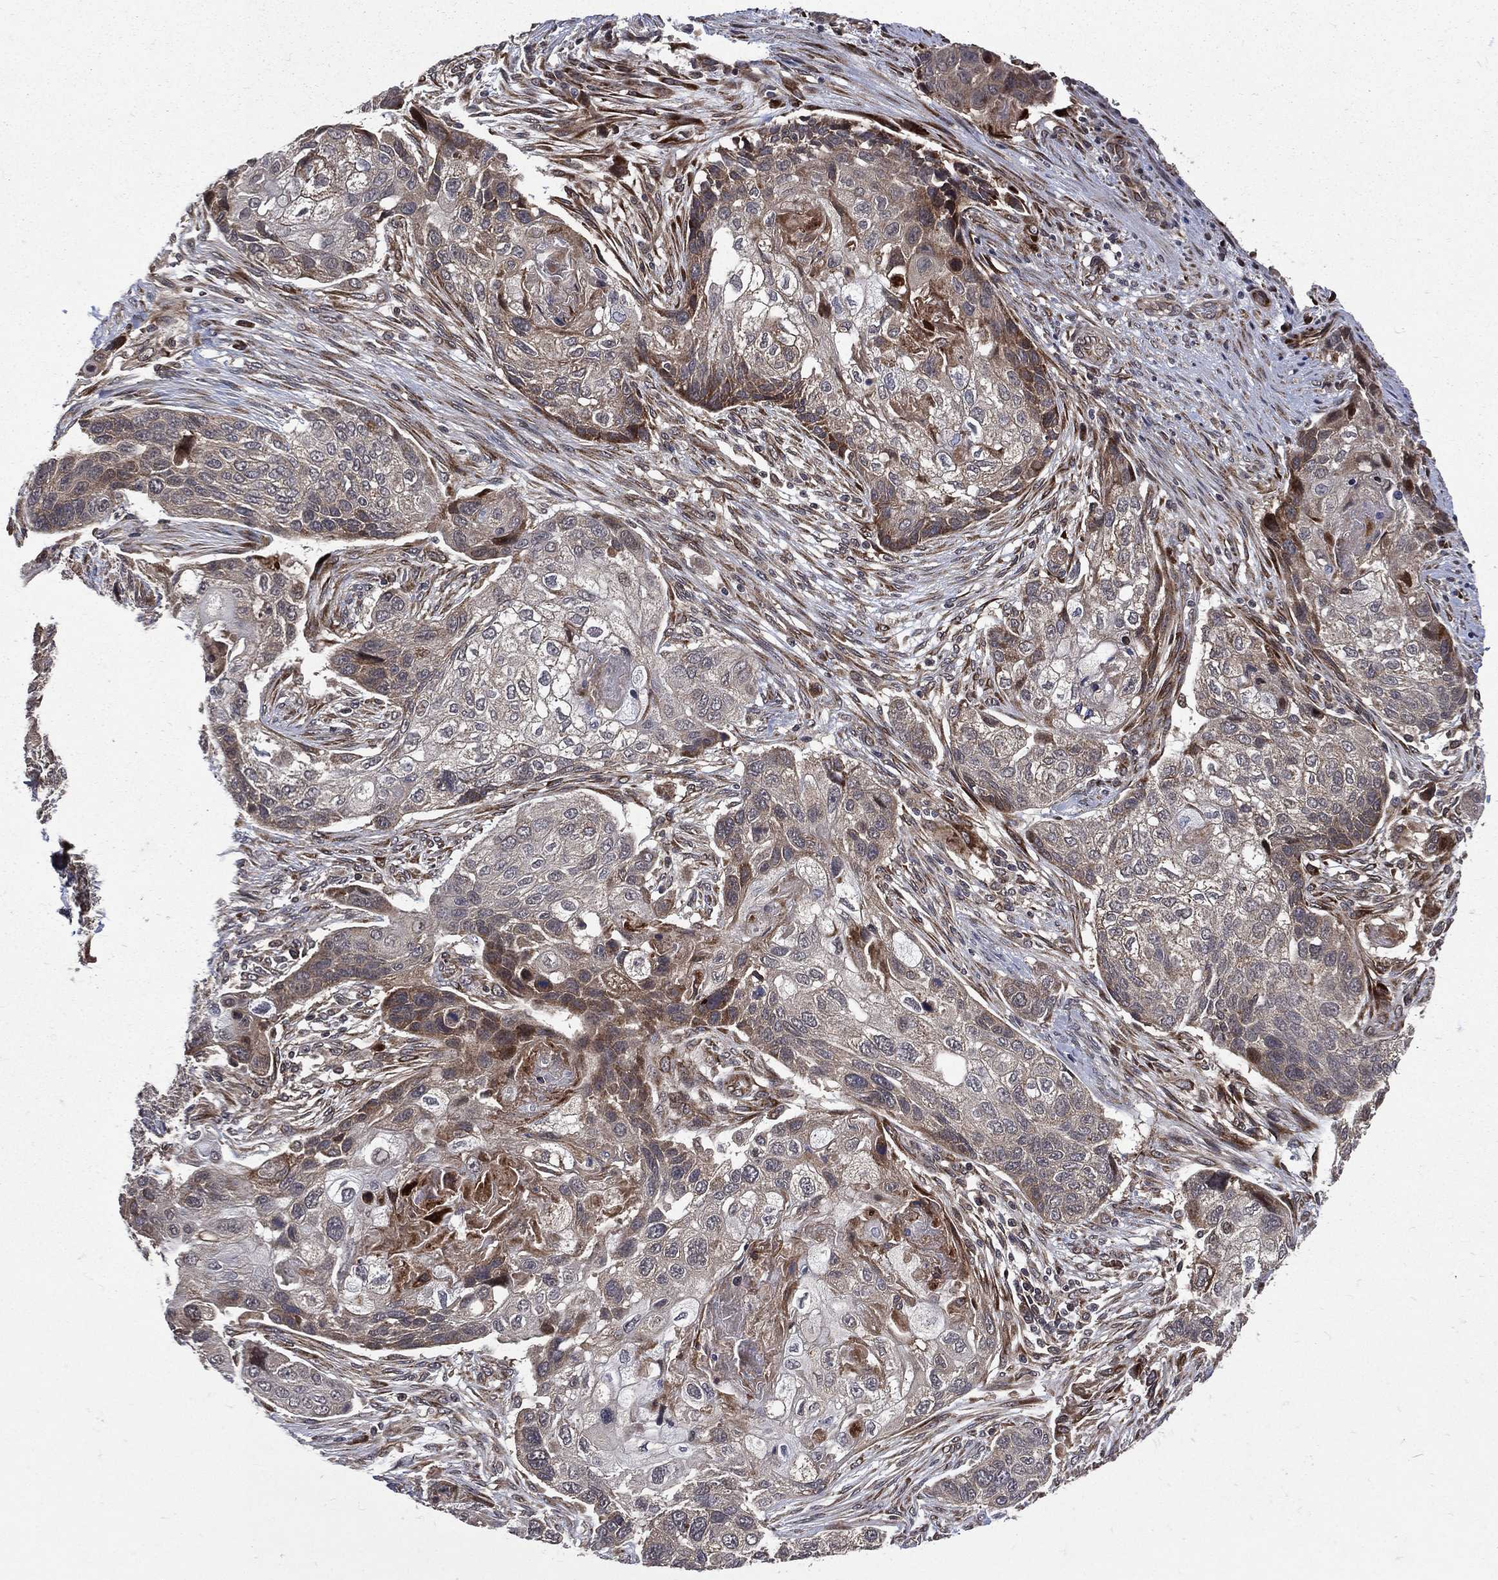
{"staining": {"intensity": "moderate", "quantity": "25%-75%", "location": "cytoplasmic/membranous,nuclear"}, "tissue": "lung cancer", "cell_type": "Tumor cells", "image_type": "cancer", "snomed": [{"axis": "morphology", "description": "Normal tissue, NOS"}, {"axis": "morphology", "description": "Squamous cell carcinoma, NOS"}, {"axis": "topography", "description": "Bronchus"}, {"axis": "topography", "description": "Lung"}], "caption": "Tumor cells demonstrate moderate cytoplasmic/membranous and nuclear staining in about 25%-75% of cells in lung squamous cell carcinoma.", "gene": "RAB11FIP4", "patient": {"sex": "male", "age": 69}}